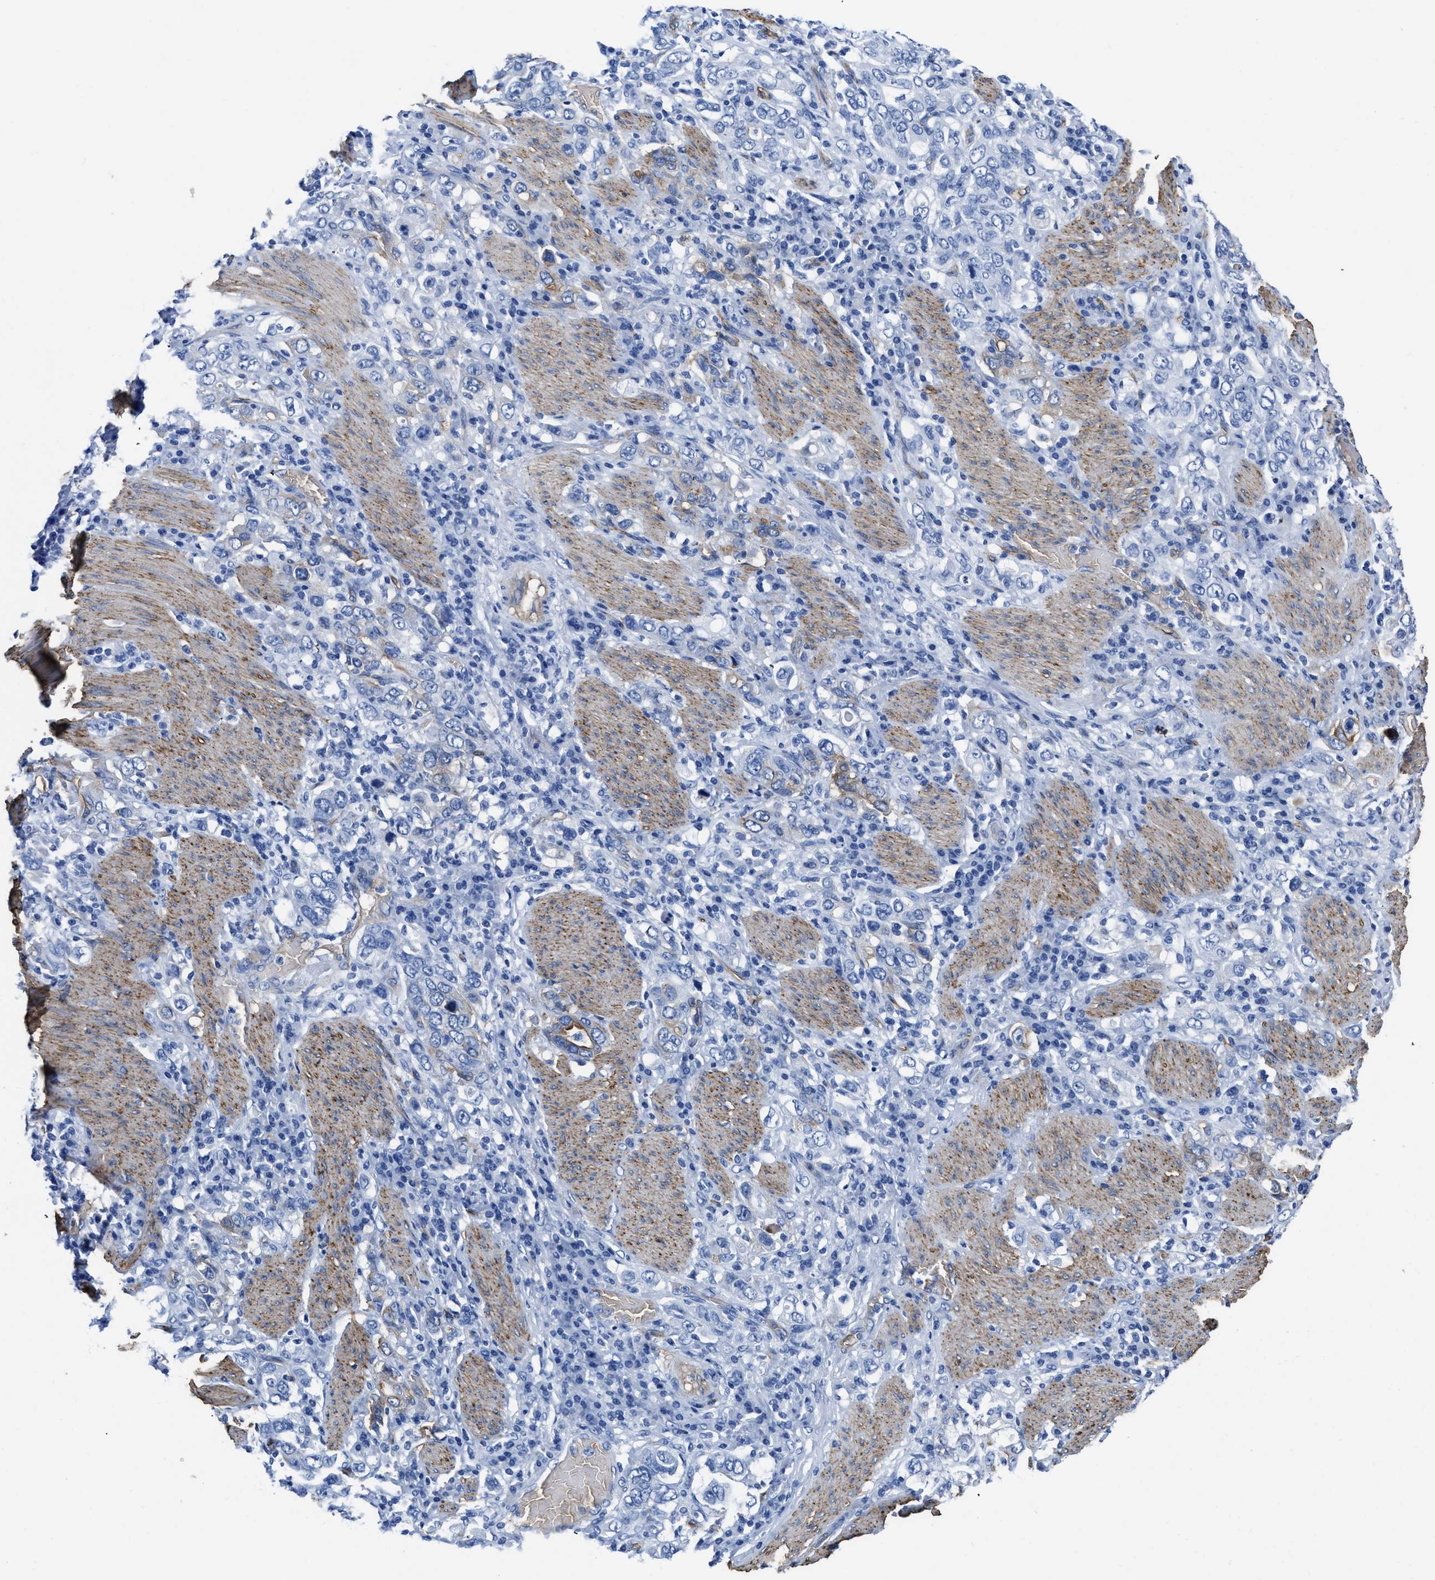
{"staining": {"intensity": "negative", "quantity": "none", "location": "none"}, "tissue": "stomach cancer", "cell_type": "Tumor cells", "image_type": "cancer", "snomed": [{"axis": "morphology", "description": "Adenocarcinoma, NOS"}, {"axis": "topography", "description": "Stomach, upper"}], "caption": "A high-resolution image shows immunohistochemistry (IHC) staining of stomach cancer (adenocarcinoma), which shows no significant staining in tumor cells.", "gene": "AQP1", "patient": {"sex": "male", "age": 62}}